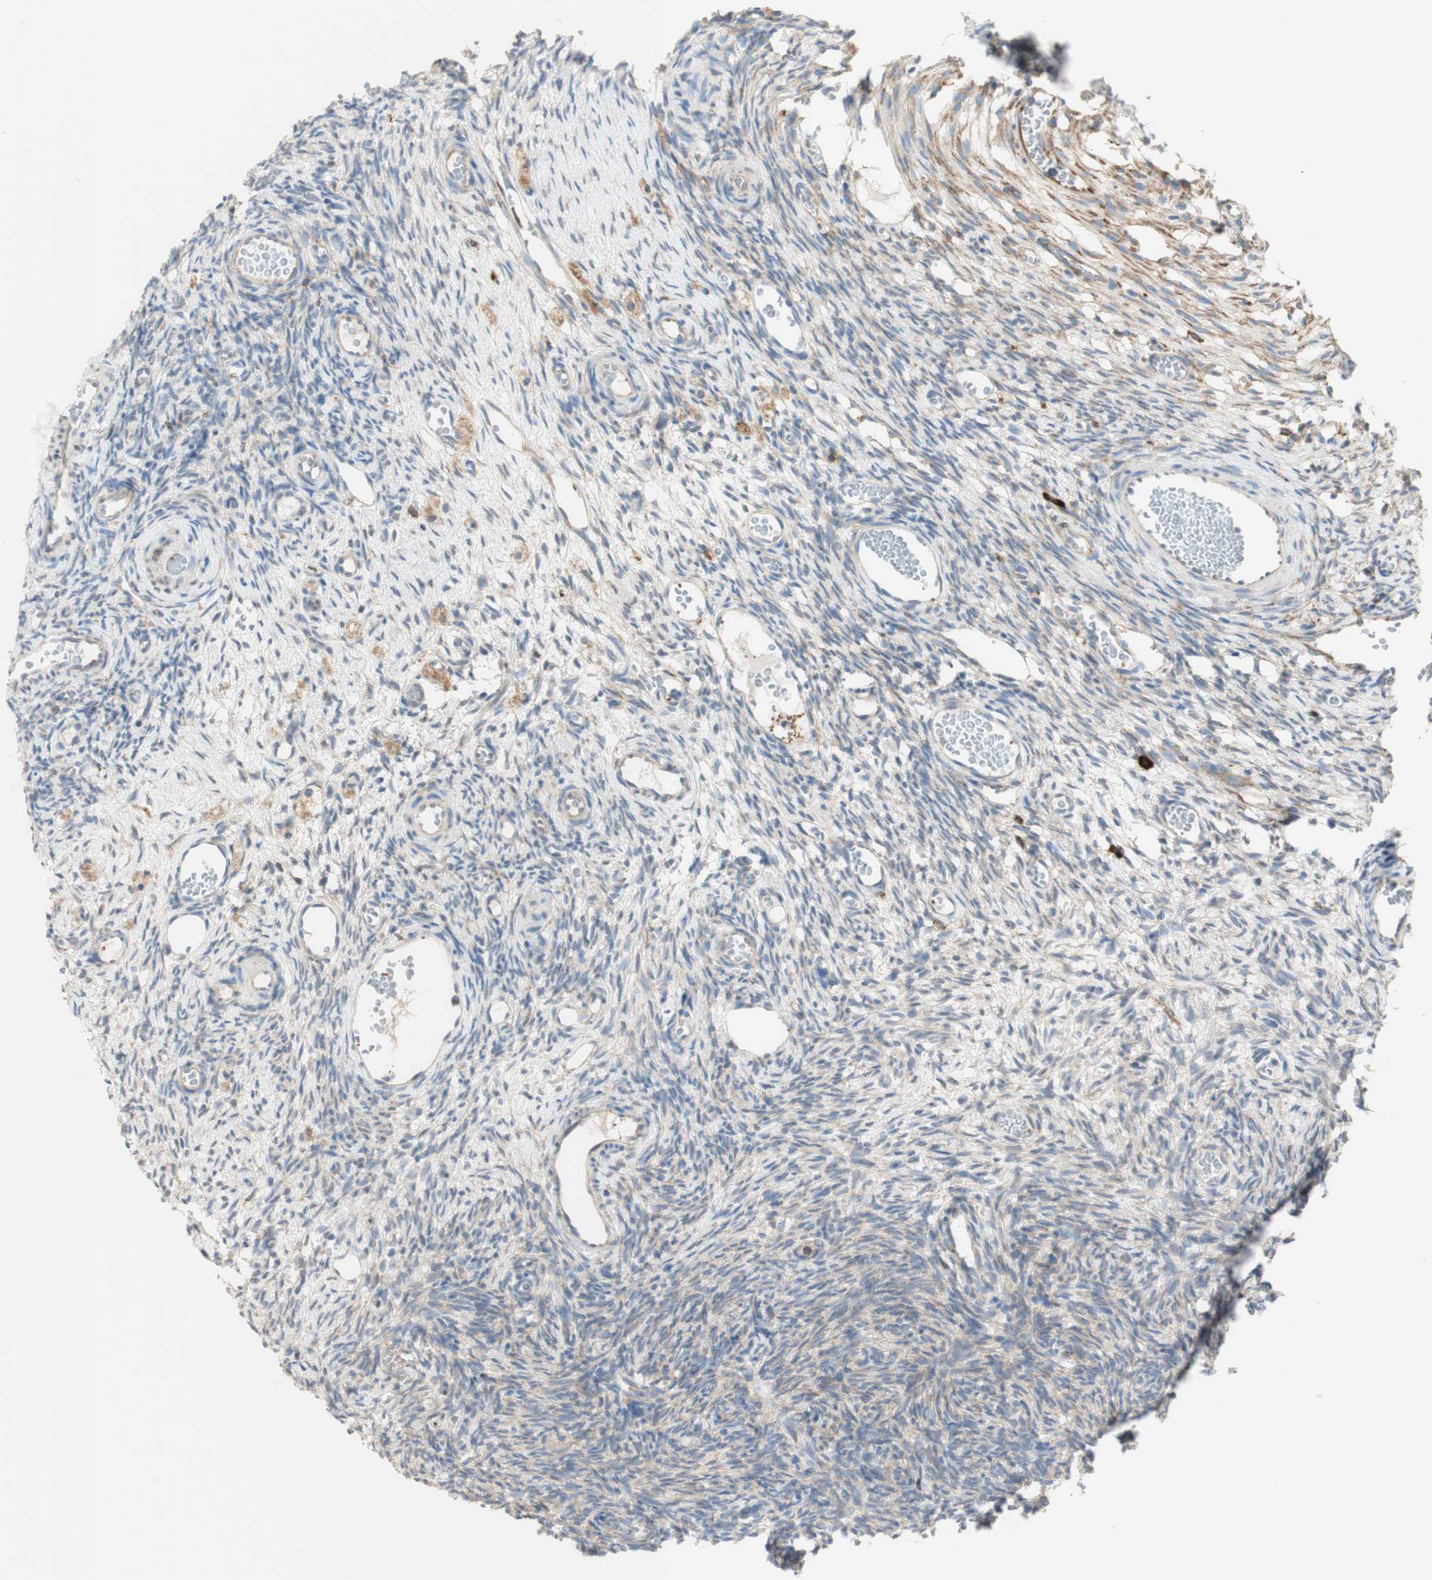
{"staining": {"intensity": "weak", "quantity": "25%-75%", "location": "cytoplasmic/membranous"}, "tissue": "ovary", "cell_type": "Ovarian stroma cells", "image_type": "normal", "snomed": [{"axis": "morphology", "description": "Normal tissue, NOS"}, {"axis": "topography", "description": "Ovary"}], "caption": "DAB immunohistochemical staining of benign human ovary displays weak cytoplasmic/membranous protein staining in about 25%-75% of ovarian stroma cells. (DAB (3,3'-diaminobenzidine) IHC with brightfield microscopy, high magnification).", "gene": "MANF", "patient": {"sex": "female", "age": 35}}